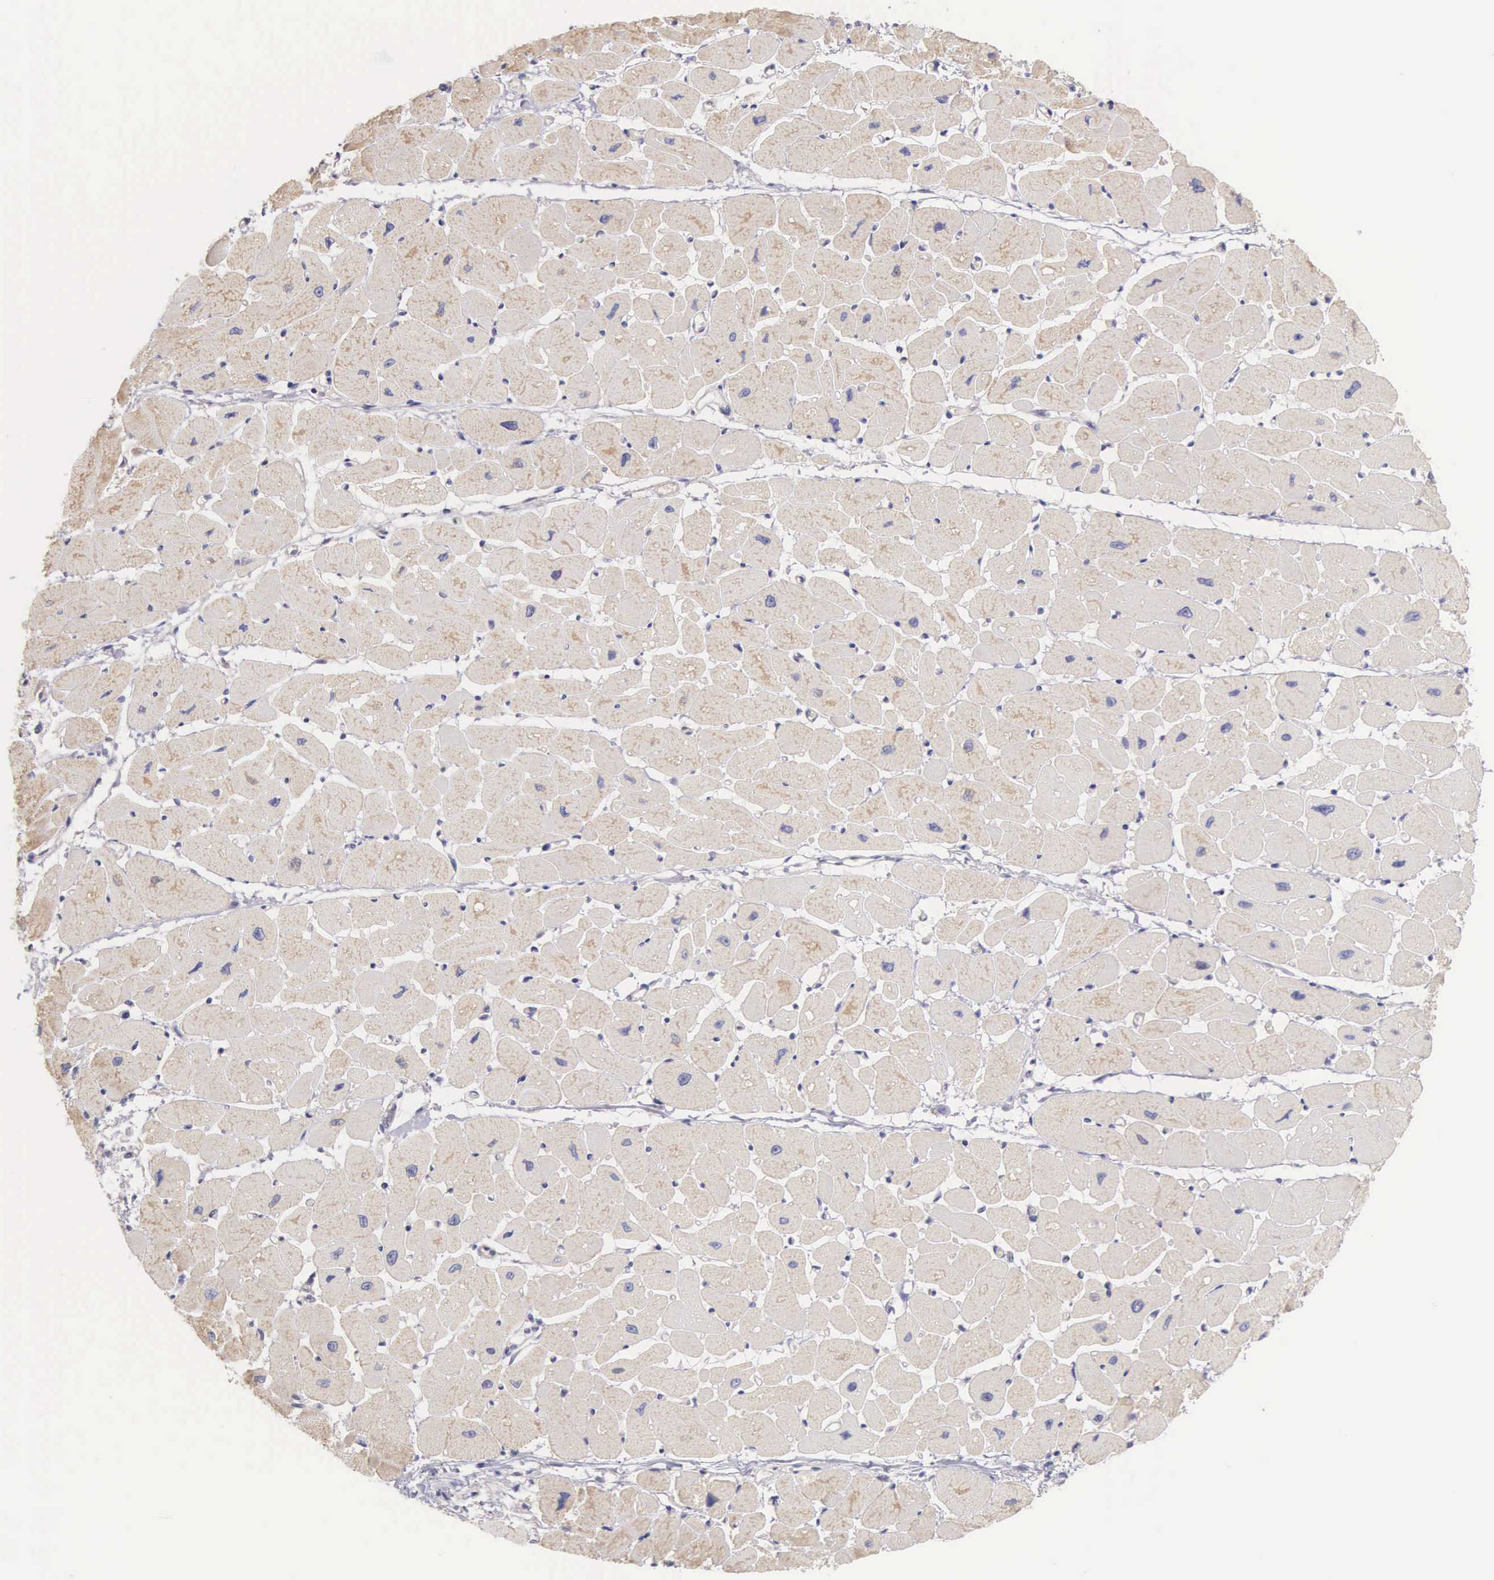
{"staining": {"intensity": "weak", "quantity": "<25%", "location": "cytoplasmic/membranous"}, "tissue": "heart muscle", "cell_type": "Cardiomyocytes", "image_type": "normal", "snomed": [{"axis": "morphology", "description": "Normal tissue, NOS"}, {"axis": "topography", "description": "Heart"}], "caption": "Immunohistochemistry (IHC) photomicrograph of normal human heart muscle stained for a protein (brown), which shows no positivity in cardiomyocytes. The staining is performed using DAB (3,3'-diaminobenzidine) brown chromogen with nuclei counter-stained in using hematoxylin.", "gene": "PIR", "patient": {"sex": "female", "age": 54}}